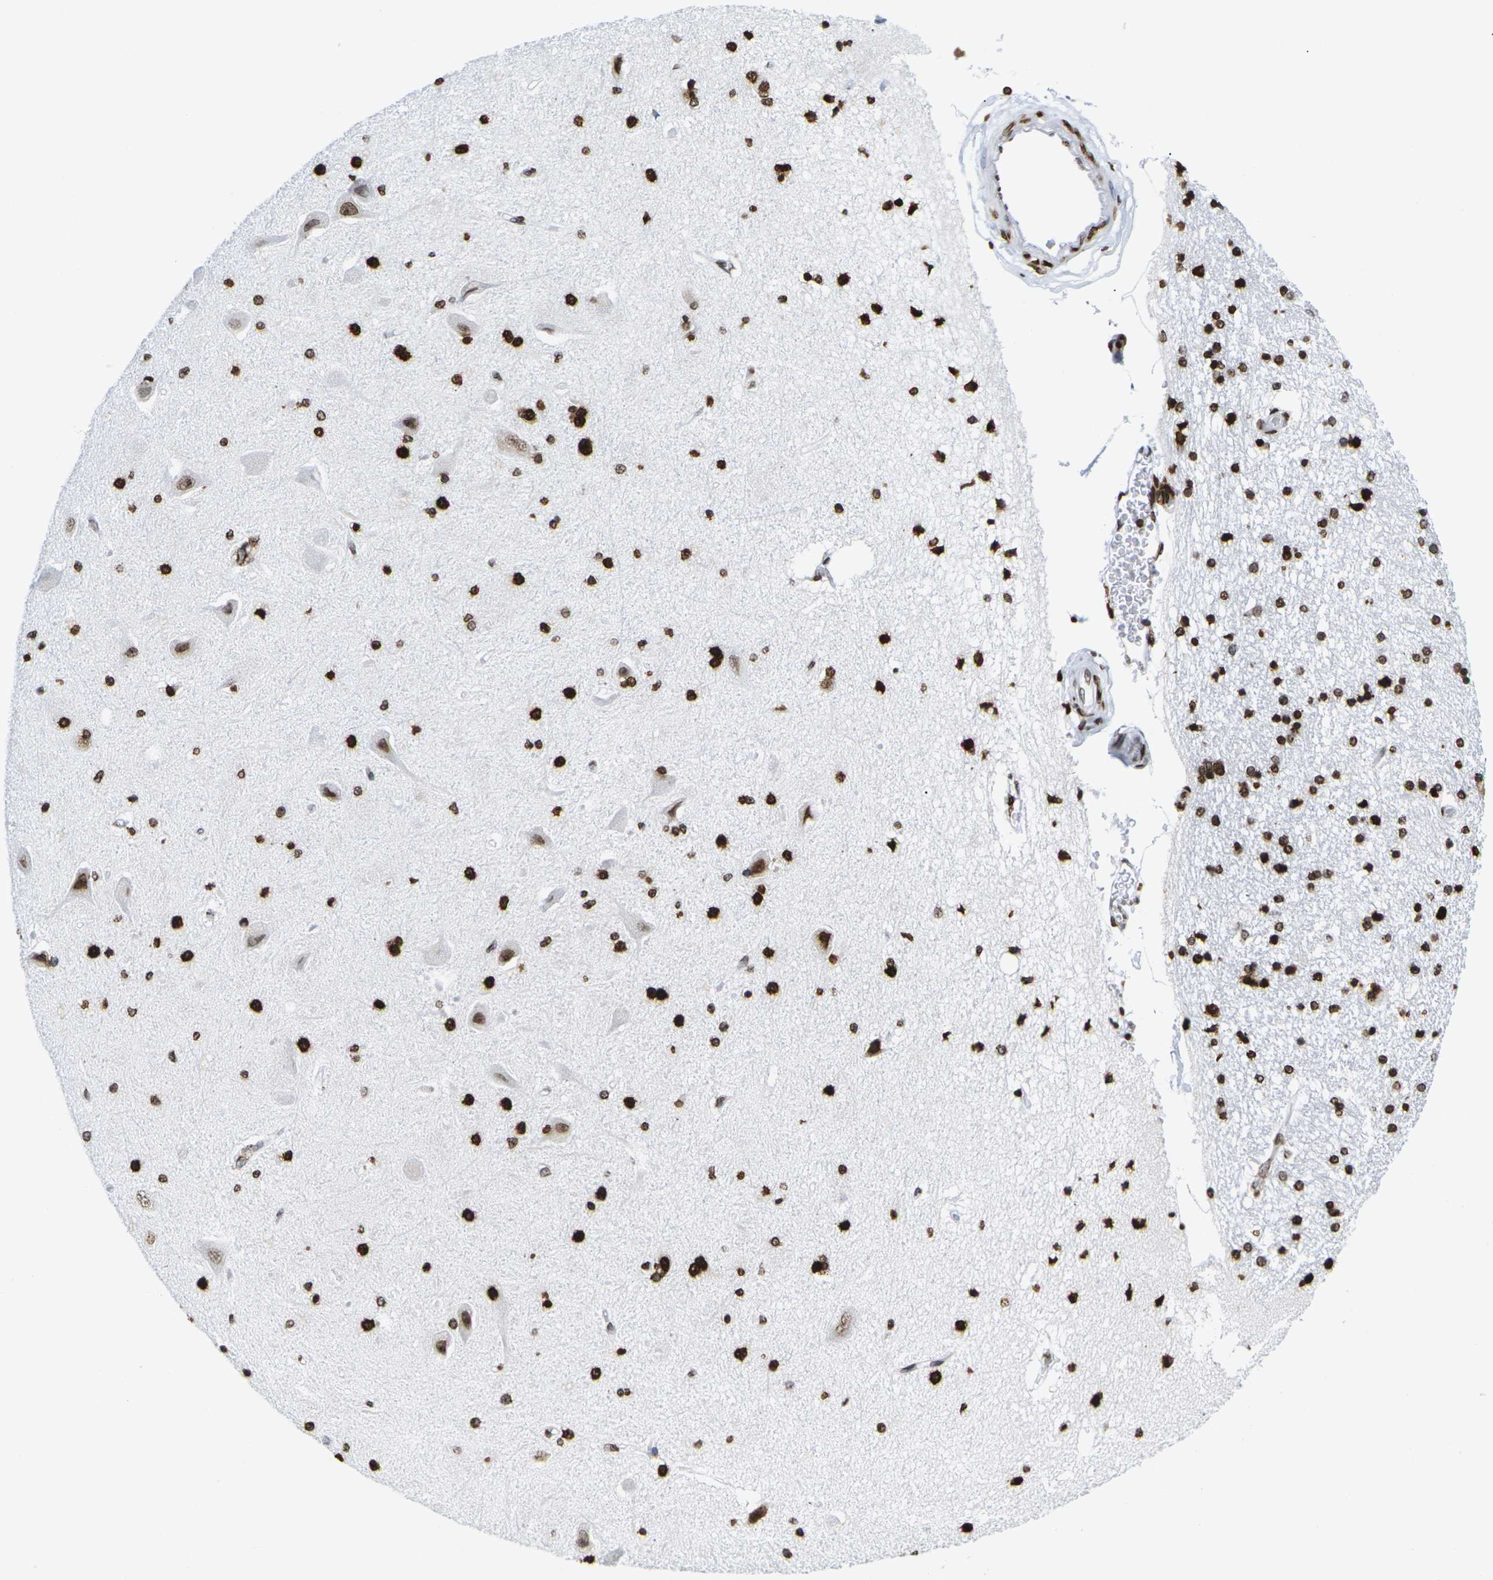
{"staining": {"intensity": "strong", "quantity": ">75%", "location": "nuclear"}, "tissue": "hippocampus", "cell_type": "Glial cells", "image_type": "normal", "snomed": [{"axis": "morphology", "description": "Normal tissue, NOS"}, {"axis": "topography", "description": "Hippocampus"}], "caption": "High-power microscopy captured an immunohistochemistry (IHC) photomicrograph of benign hippocampus, revealing strong nuclear positivity in approximately >75% of glial cells. Ihc stains the protein in brown and the nuclei are stained blue.", "gene": "H2AC21", "patient": {"sex": "female", "age": 54}}